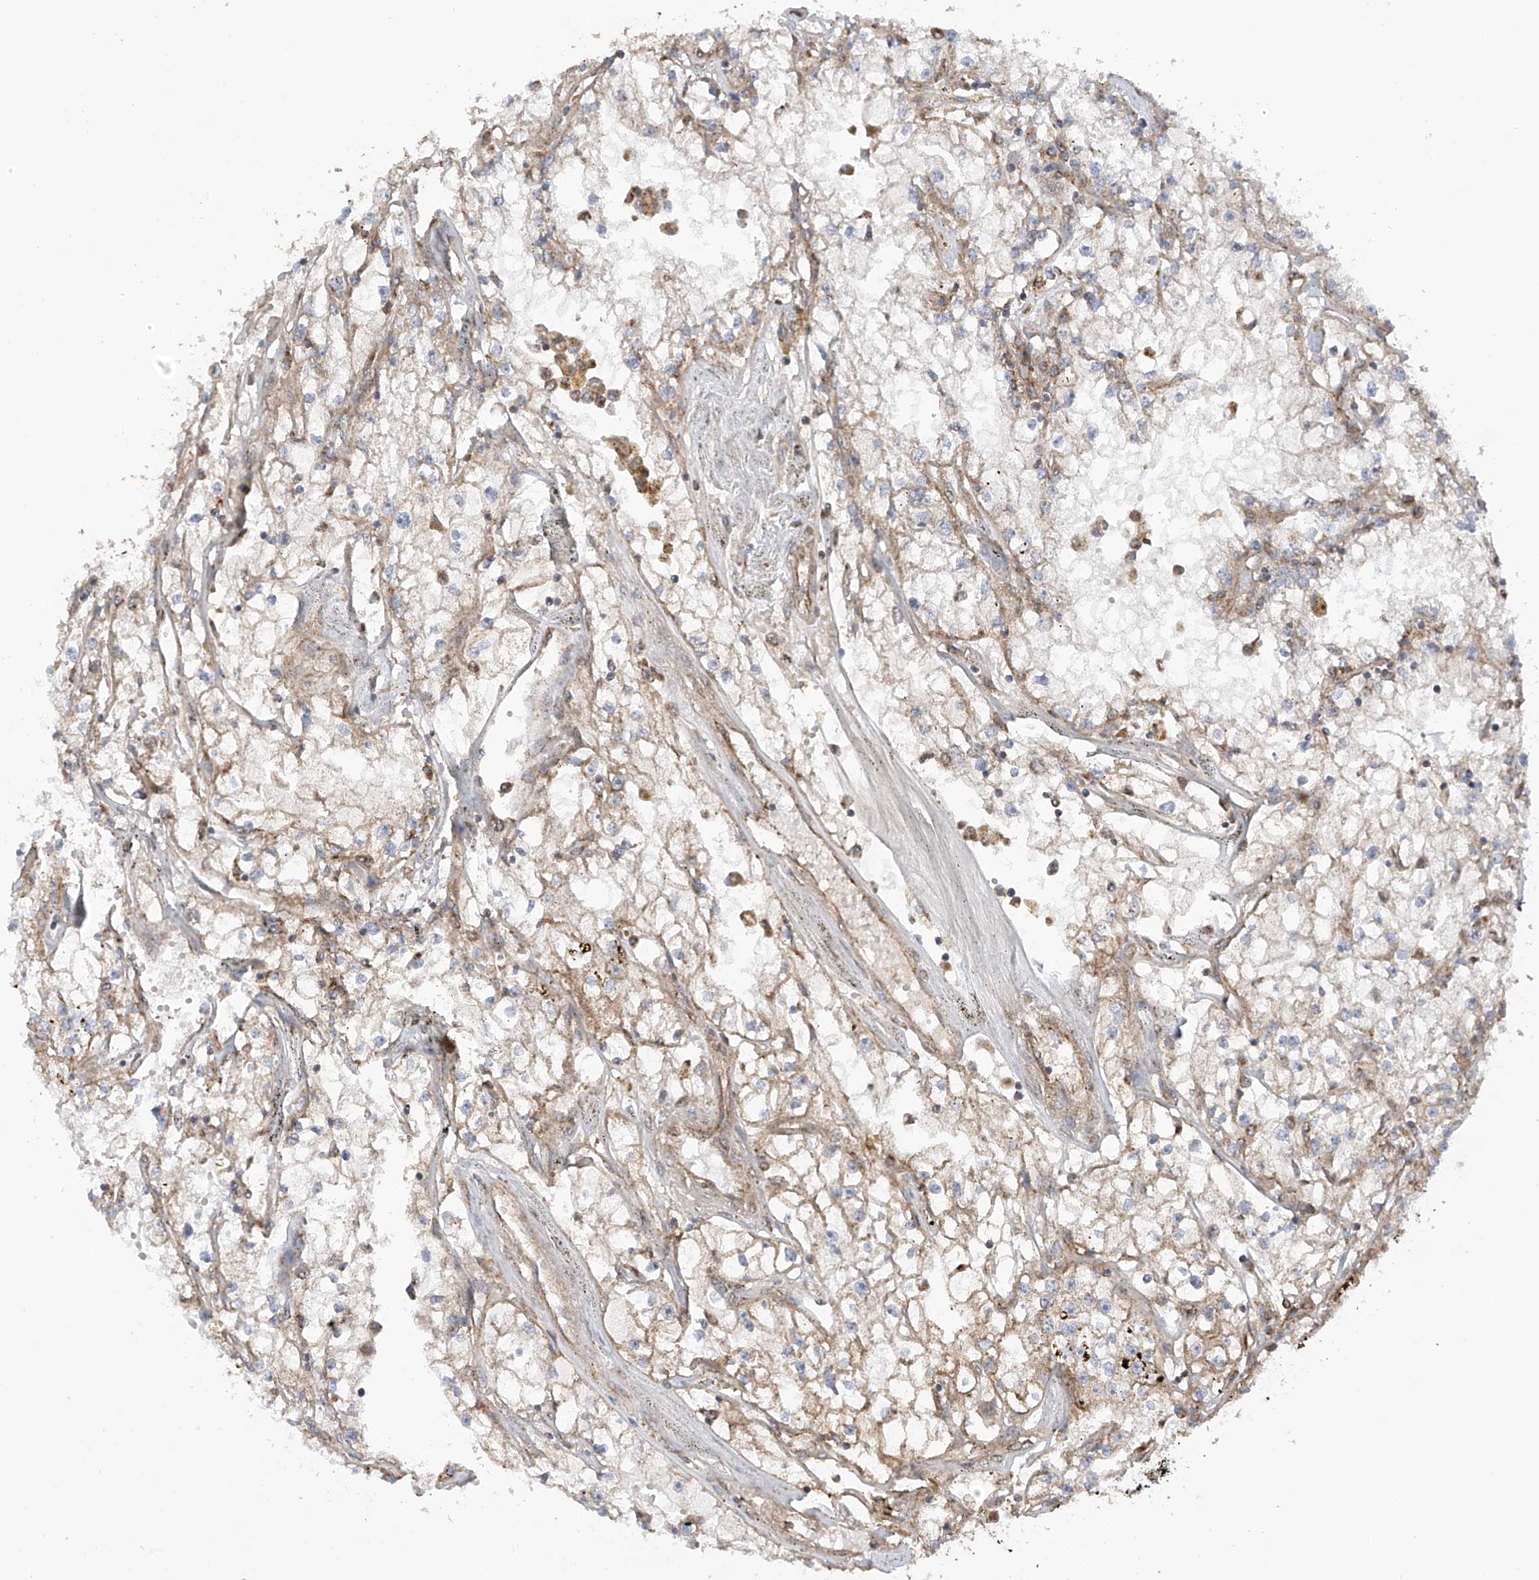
{"staining": {"intensity": "weak", "quantity": "25%-75%", "location": "cytoplasmic/membranous"}, "tissue": "renal cancer", "cell_type": "Tumor cells", "image_type": "cancer", "snomed": [{"axis": "morphology", "description": "Adenocarcinoma, NOS"}, {"axis": "topography", "description": "Kidney"}], "caption": "Renal adenocarcinoma tissue shows weak cytoplasmic/membranous expression in approximately 25%-75% of tumor cells, visualized by immunohistochemistry.", "gene": "REPS1", "patient": {"sex": "male", "age": 56}}